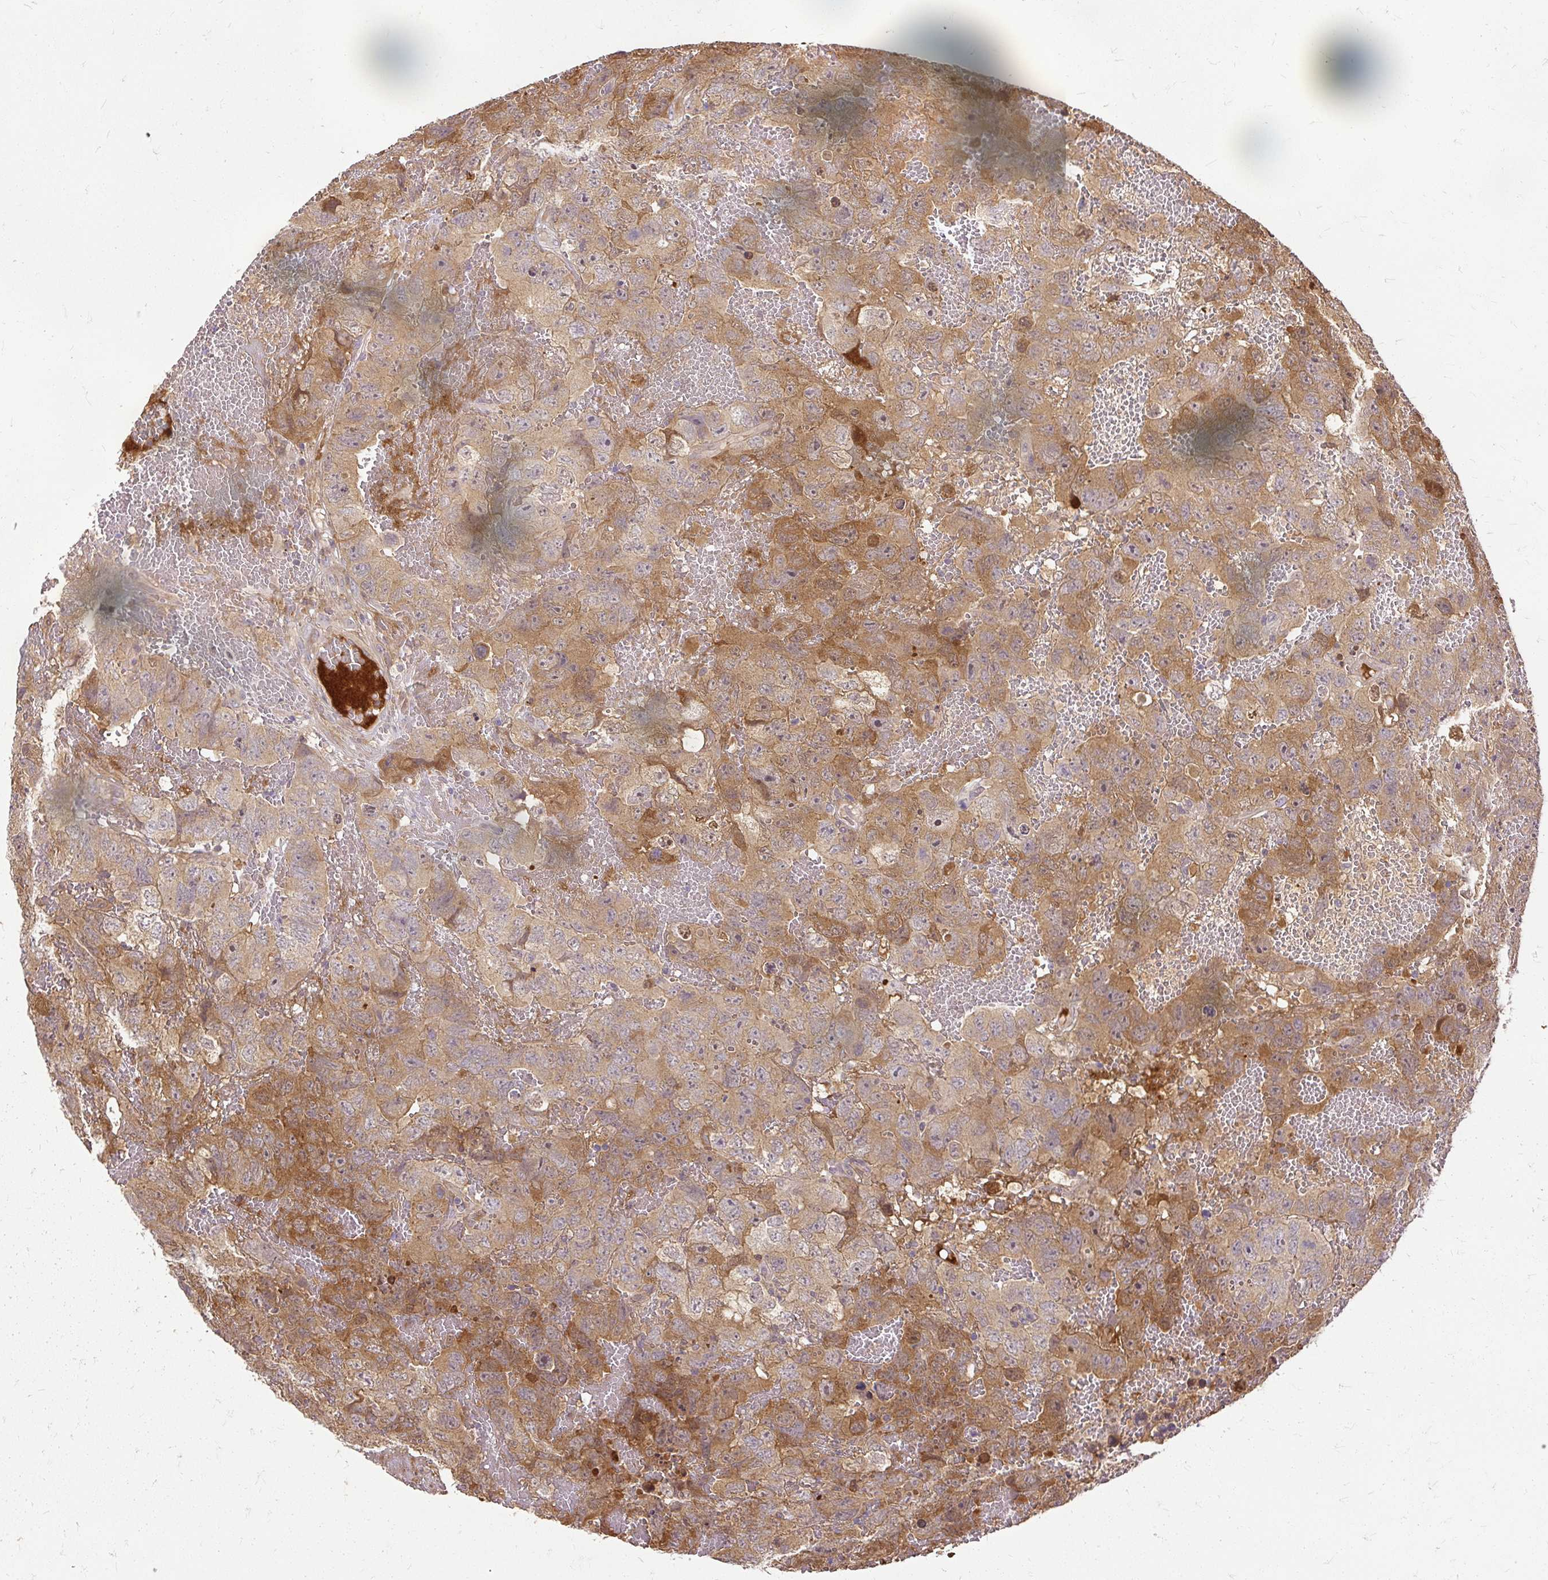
{"staining": {"intensity": "moderate", "quantity": ">75%", "location": "cytoplasmic/membranous"}, "tissue": "testis cancer", "cell_type": "Tumor cells", "image_type": "cancer", "snomed": [{"axis": "morphology", "description": "Carcinoma, Embryonal, NOS"}, {"axis": "topography", "description": "Testis"}], "caption": "The histopathology image displays a brown stain indicating the presence of a protein in the cytoplasmic/membranous of tumor cells in testis cancer.", "gene": "AP5S1", "patient": {"sex": "male", "age": 45}}